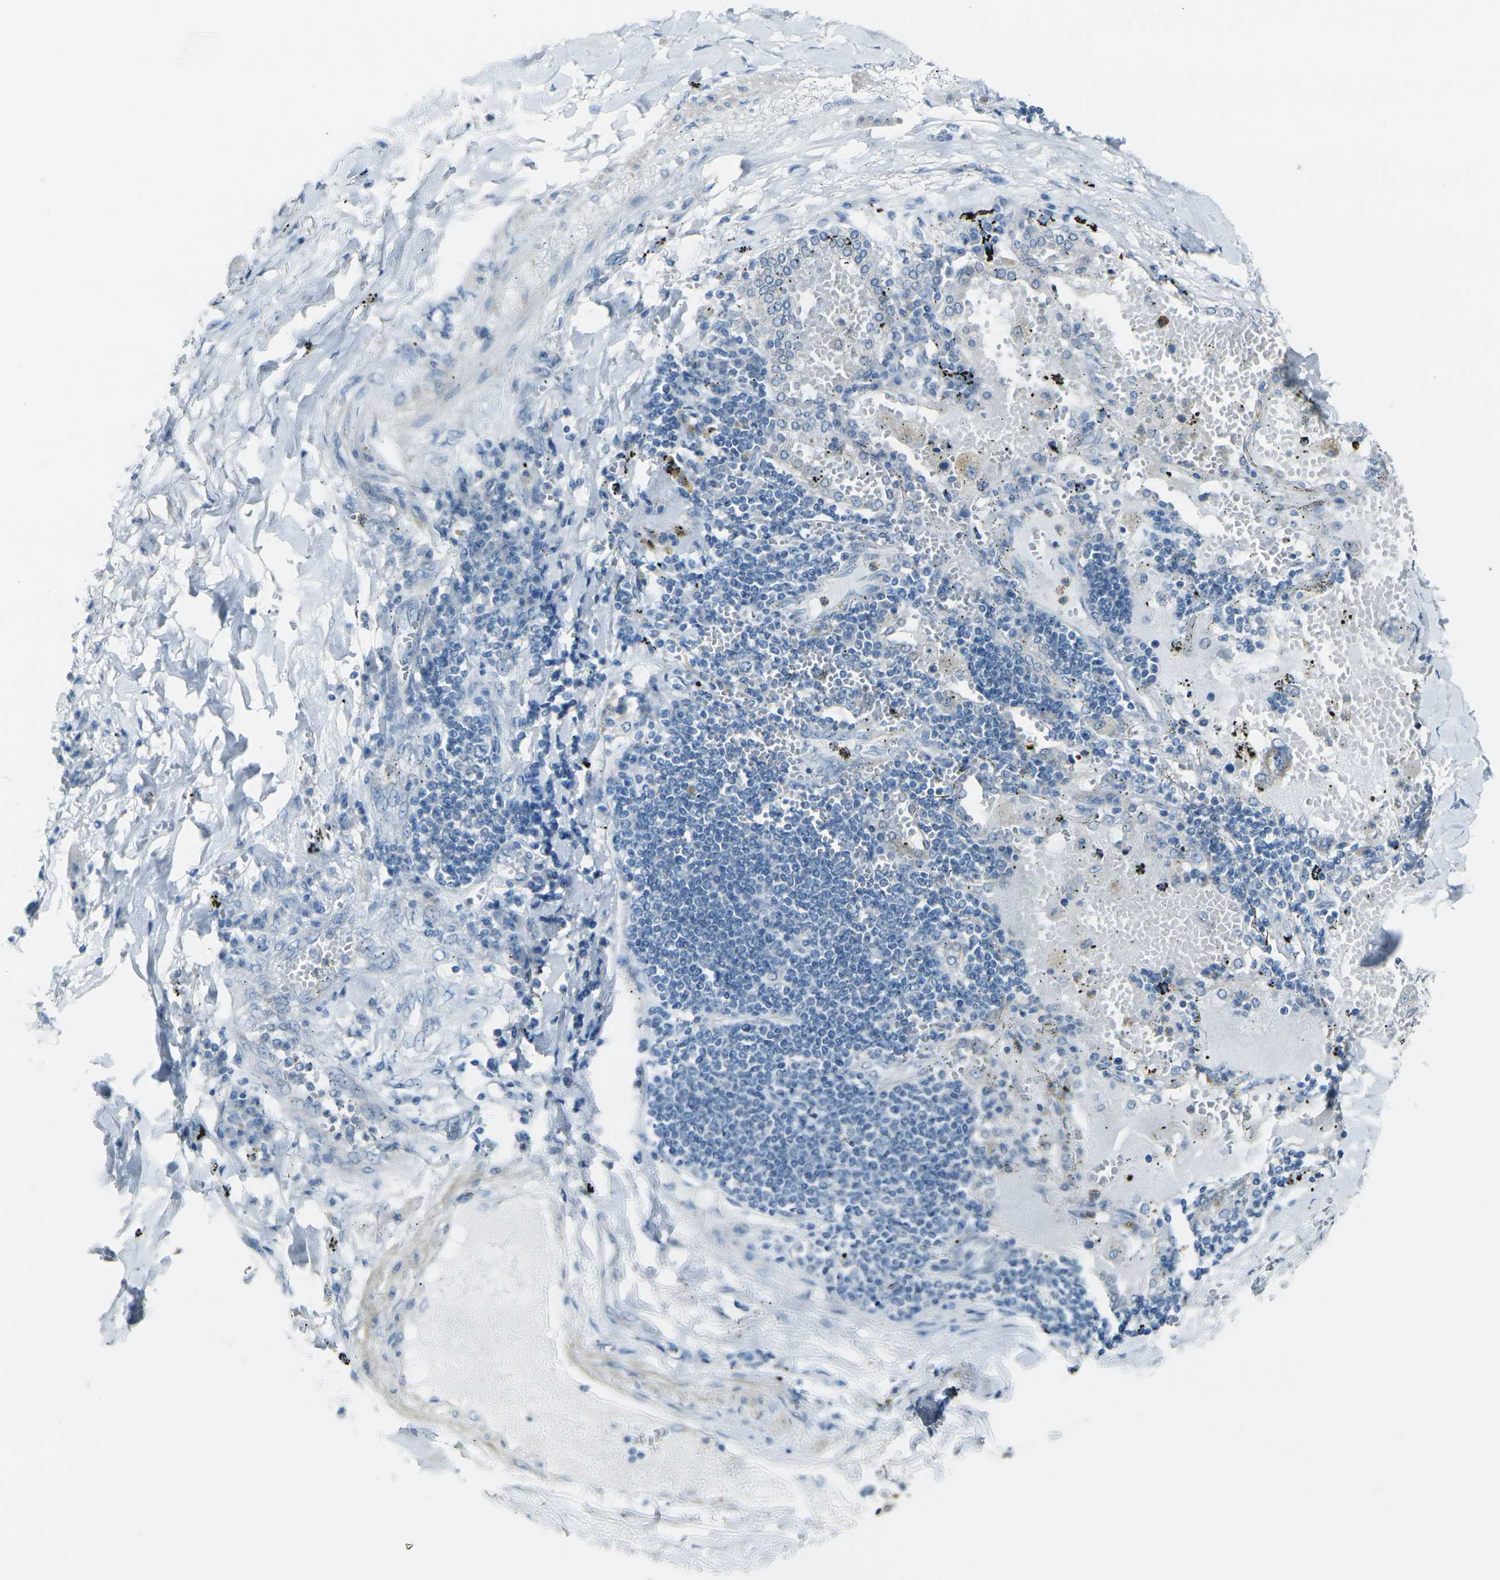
{"staining": {"intensity": "moderate", "quantity": "<25%", "location": "cytoplasmic/membranous"}, "tissue": "lung cancer", "cell_type": "Tumor cells", "image_type": "cancer", "snomed": [{"axis": "morphology", "description": "Adenocarcinoma, NOS"}, {"axis": "topography", "description": "Lung"}], "caption": "Protein staining by IHC demonstrates moderate cytoplasmic/membranous positivity in about <25% of tumor cells in lung adenocarcinoma.", "gene": "ANKRD46", "patient": {"sex": "male", "age": 49}}